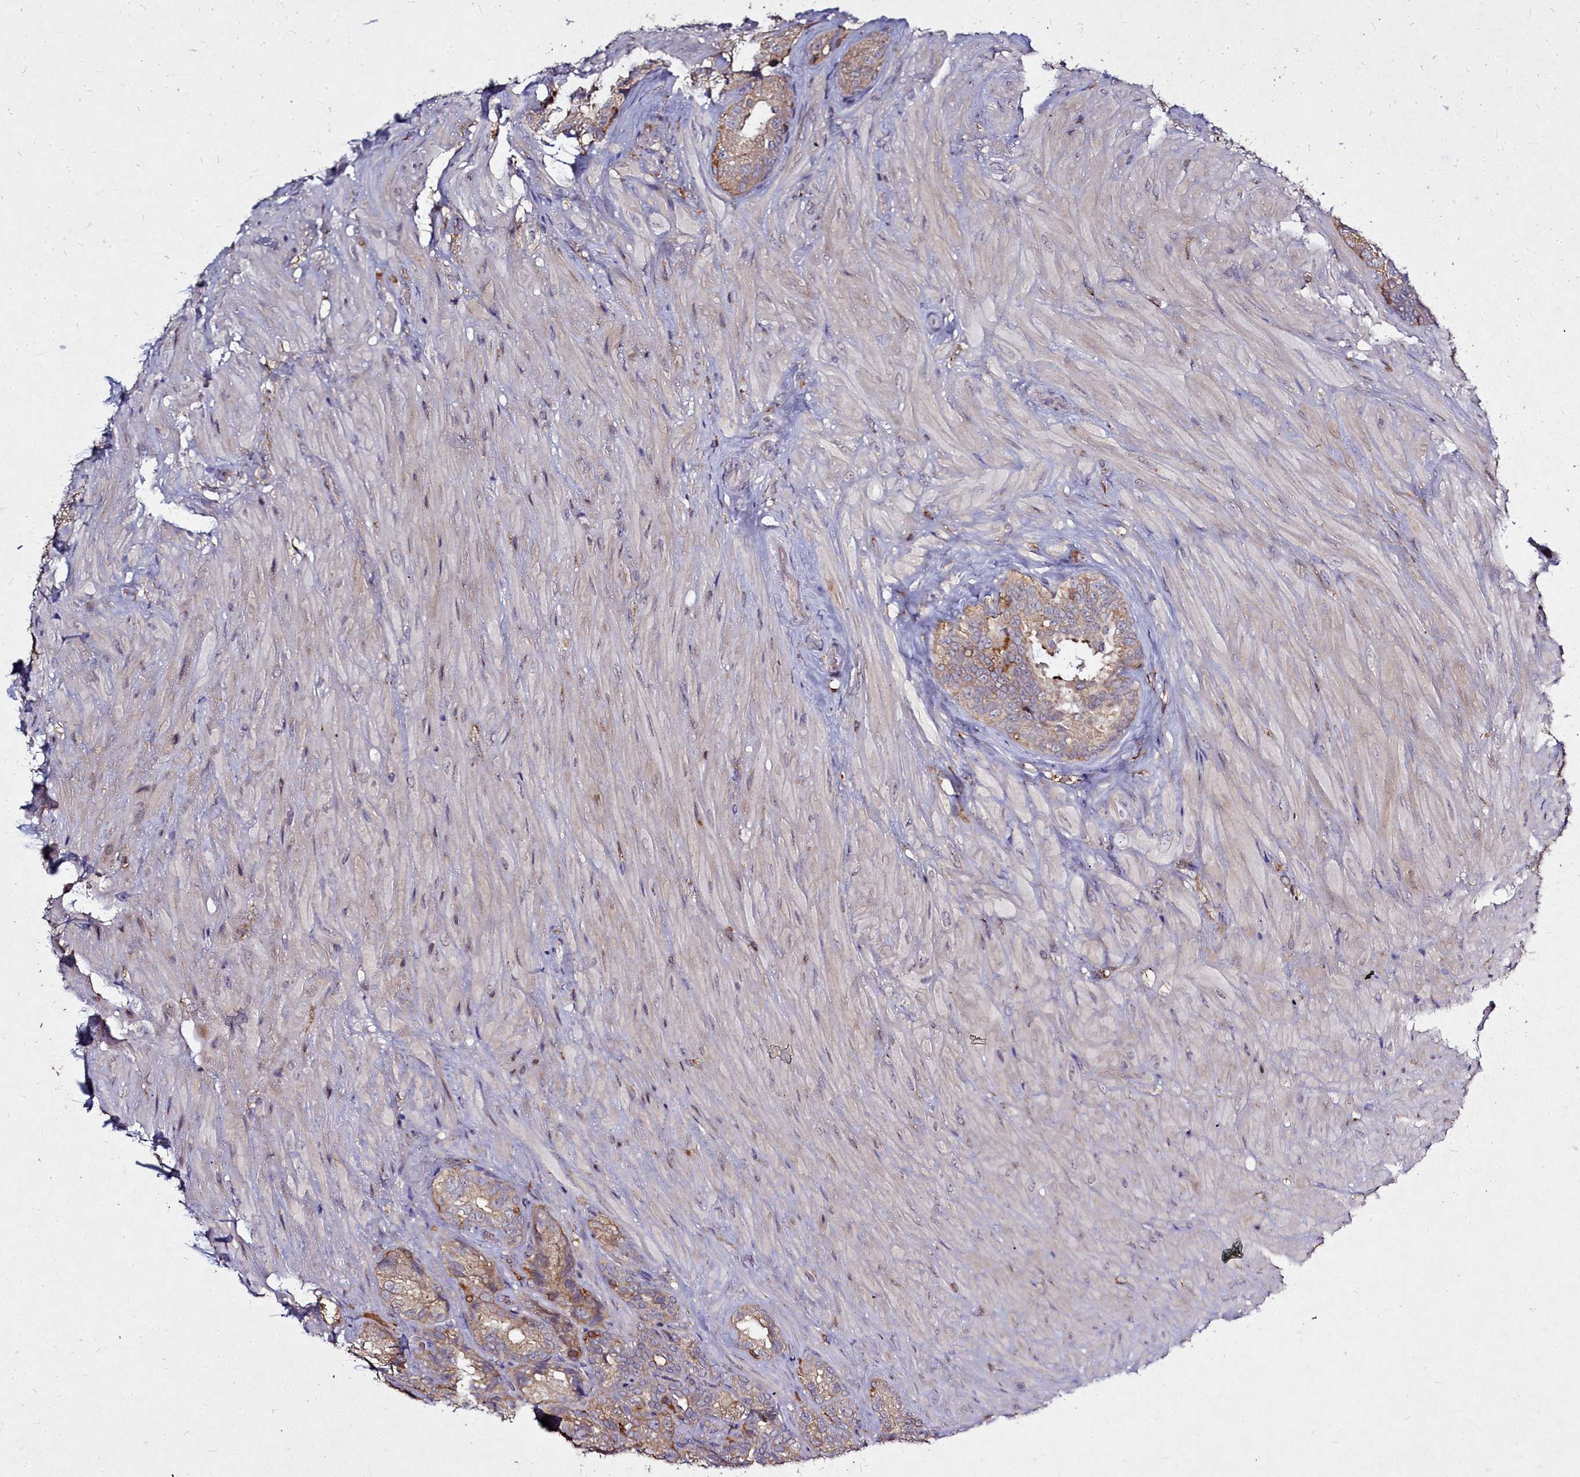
{"staining": {"intensity": "moderate", "quantity": "<25%", "location": "cytoplasmic/membranous"}, "tissue": "seminal vesicle", "cell_type": "Glandular cells", "image_type": "normal", "snomed": [{"axis": "morphology", "description": "Normal tissue, NOS"}, {"axis": "topography", "description": "Seminal veicle"}, {"axis": "topography", "description": "Peripheral nerve tissue"}], "caption": "Seminal vesicle stained with IHC demonstrates moderate cytoplasmic/membranous staining in about <25% of glandular cells. The staining is performed using DAB (3,3'-diaminobenzidine) brown chromogen to label protein expression. The nuclei are counter-stained blue using hematoxylin.", "gene": "NCKAP1L", "patient": {"sex": "male", "age": 67}}